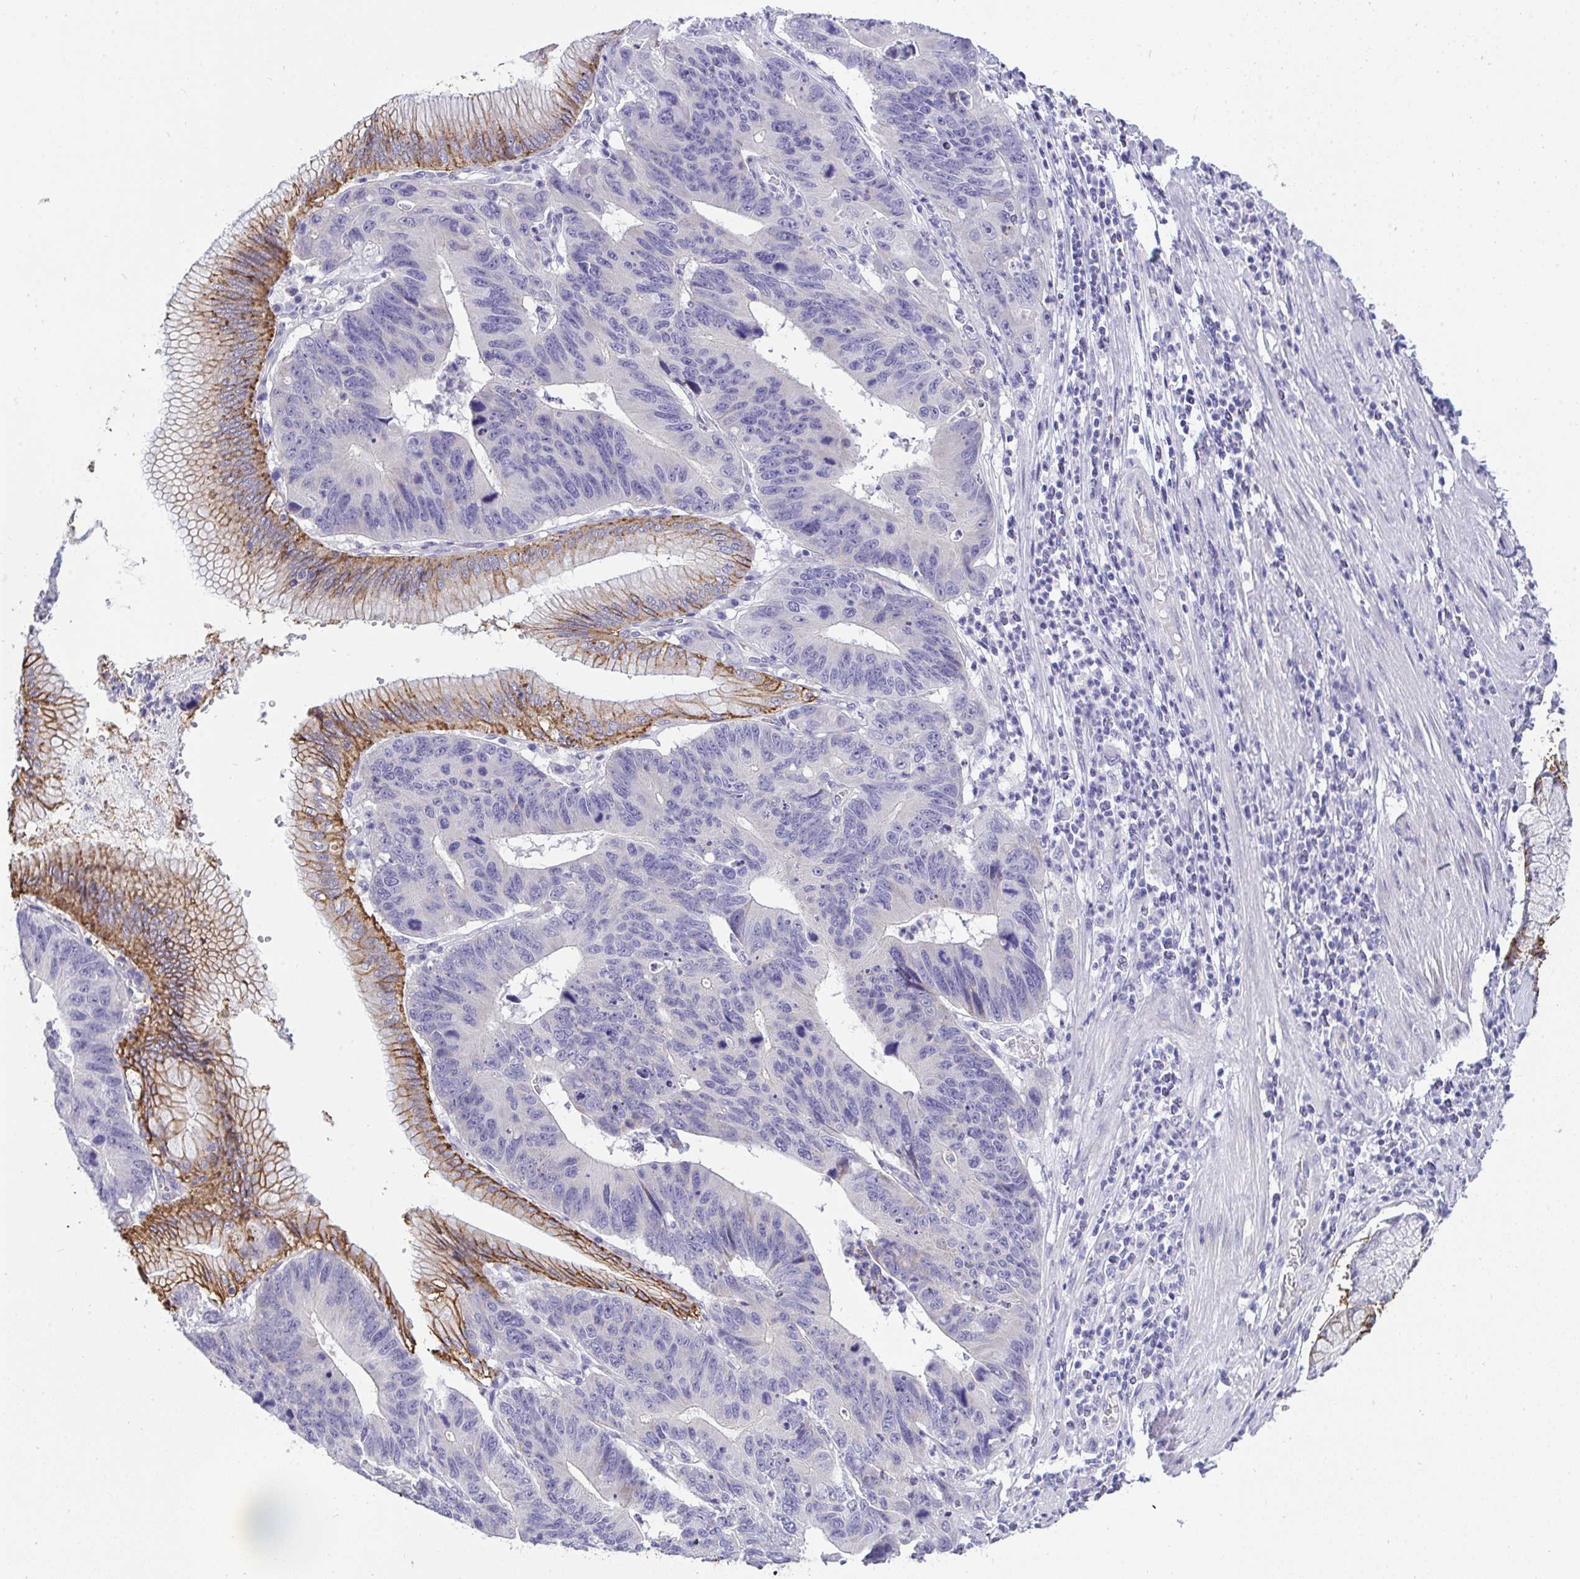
{"staining": {"intensity": "negative", "quantity": "none", "location": "none"}, "tissue": "stomach cancer", "cell_type": "Tumor cells", "image_type": "cancer", "snomed": [{"axis": "morphology", "description": "Adenocarcinoma, NOS"}, {"axis": "topography", "description": "Stomach"}], "caption": "An image of human adenocarcinoma (stomach) is negative for staining in tumor cells.", "gene": "VGLL3", "patient": {"sex": "male", "age": 59}}